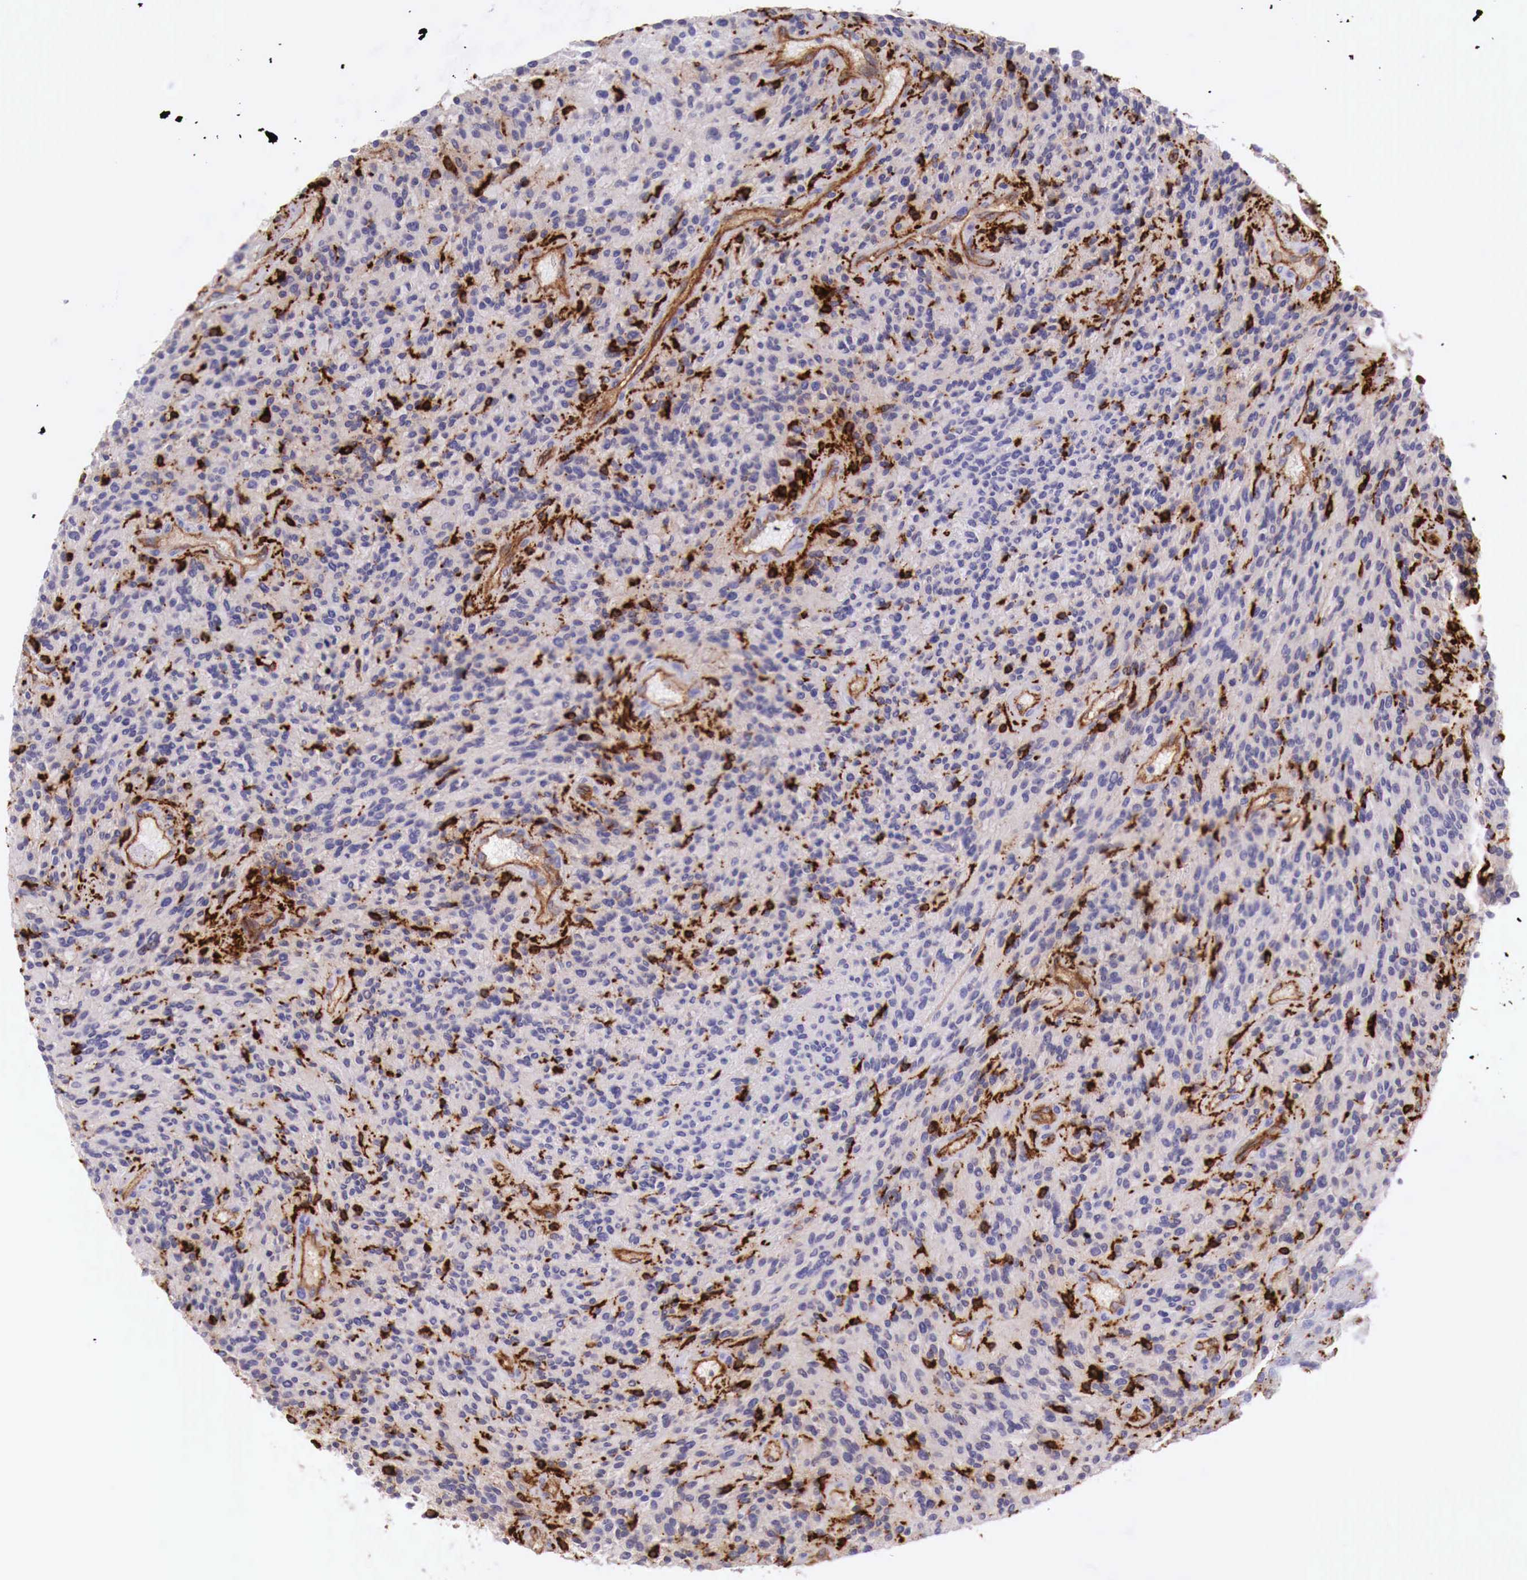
{"staining": {"intensity": "negative", "quantity": "none", "location": "none"}, "tissue": "glioma", "cell_type": "Tumor cells", "image_type": "cancer", "snomed": [{"axis": "morphology", "description": "Glioma, malignant, High grade"}, {"axis": "topography", "description": "Brain"}], "caption": "This is an immunohistochemistry (IHC) micrograph of human glioma. There is no staining in tumor cells.", "gene": "MSR1", "patient": {"sex": "female", "age": 13}}